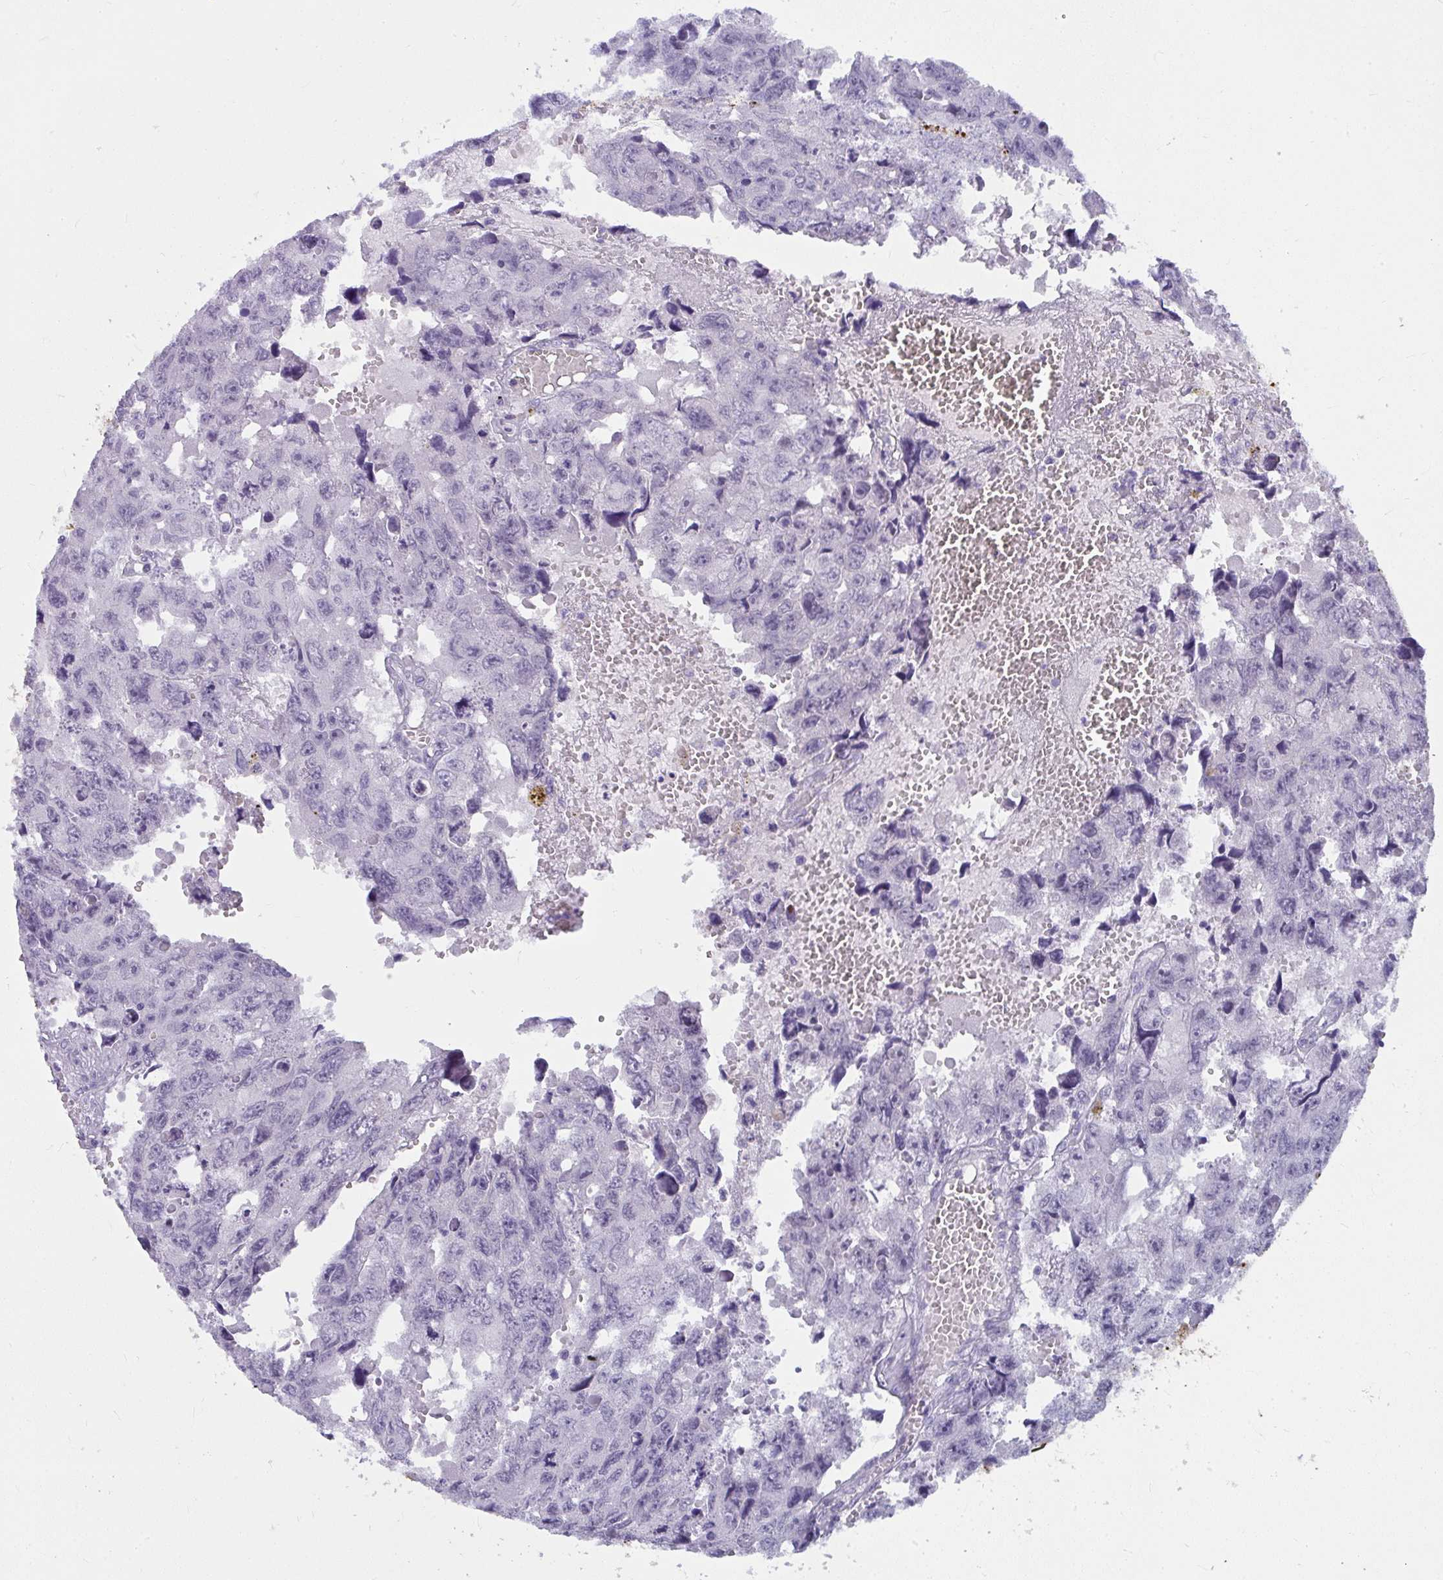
{"staining": {"intensity": "negative", "quantity": "none", "location": "none"}, "tissue": "testis cancer", "cell_type": "Tumor cells", "image_type": "cancer", "snomed": [{"axis": "morphology", "description": "Seminoma, NOS"}, {"axis": "topography", "description": "Testis"}], "caption": "A photomicrograph of testis seminoma stained for a protein reveals no brown staining in tumor cells.", "gene": "UGT3A2", "patient": {"sex": "male", "age": 26}}